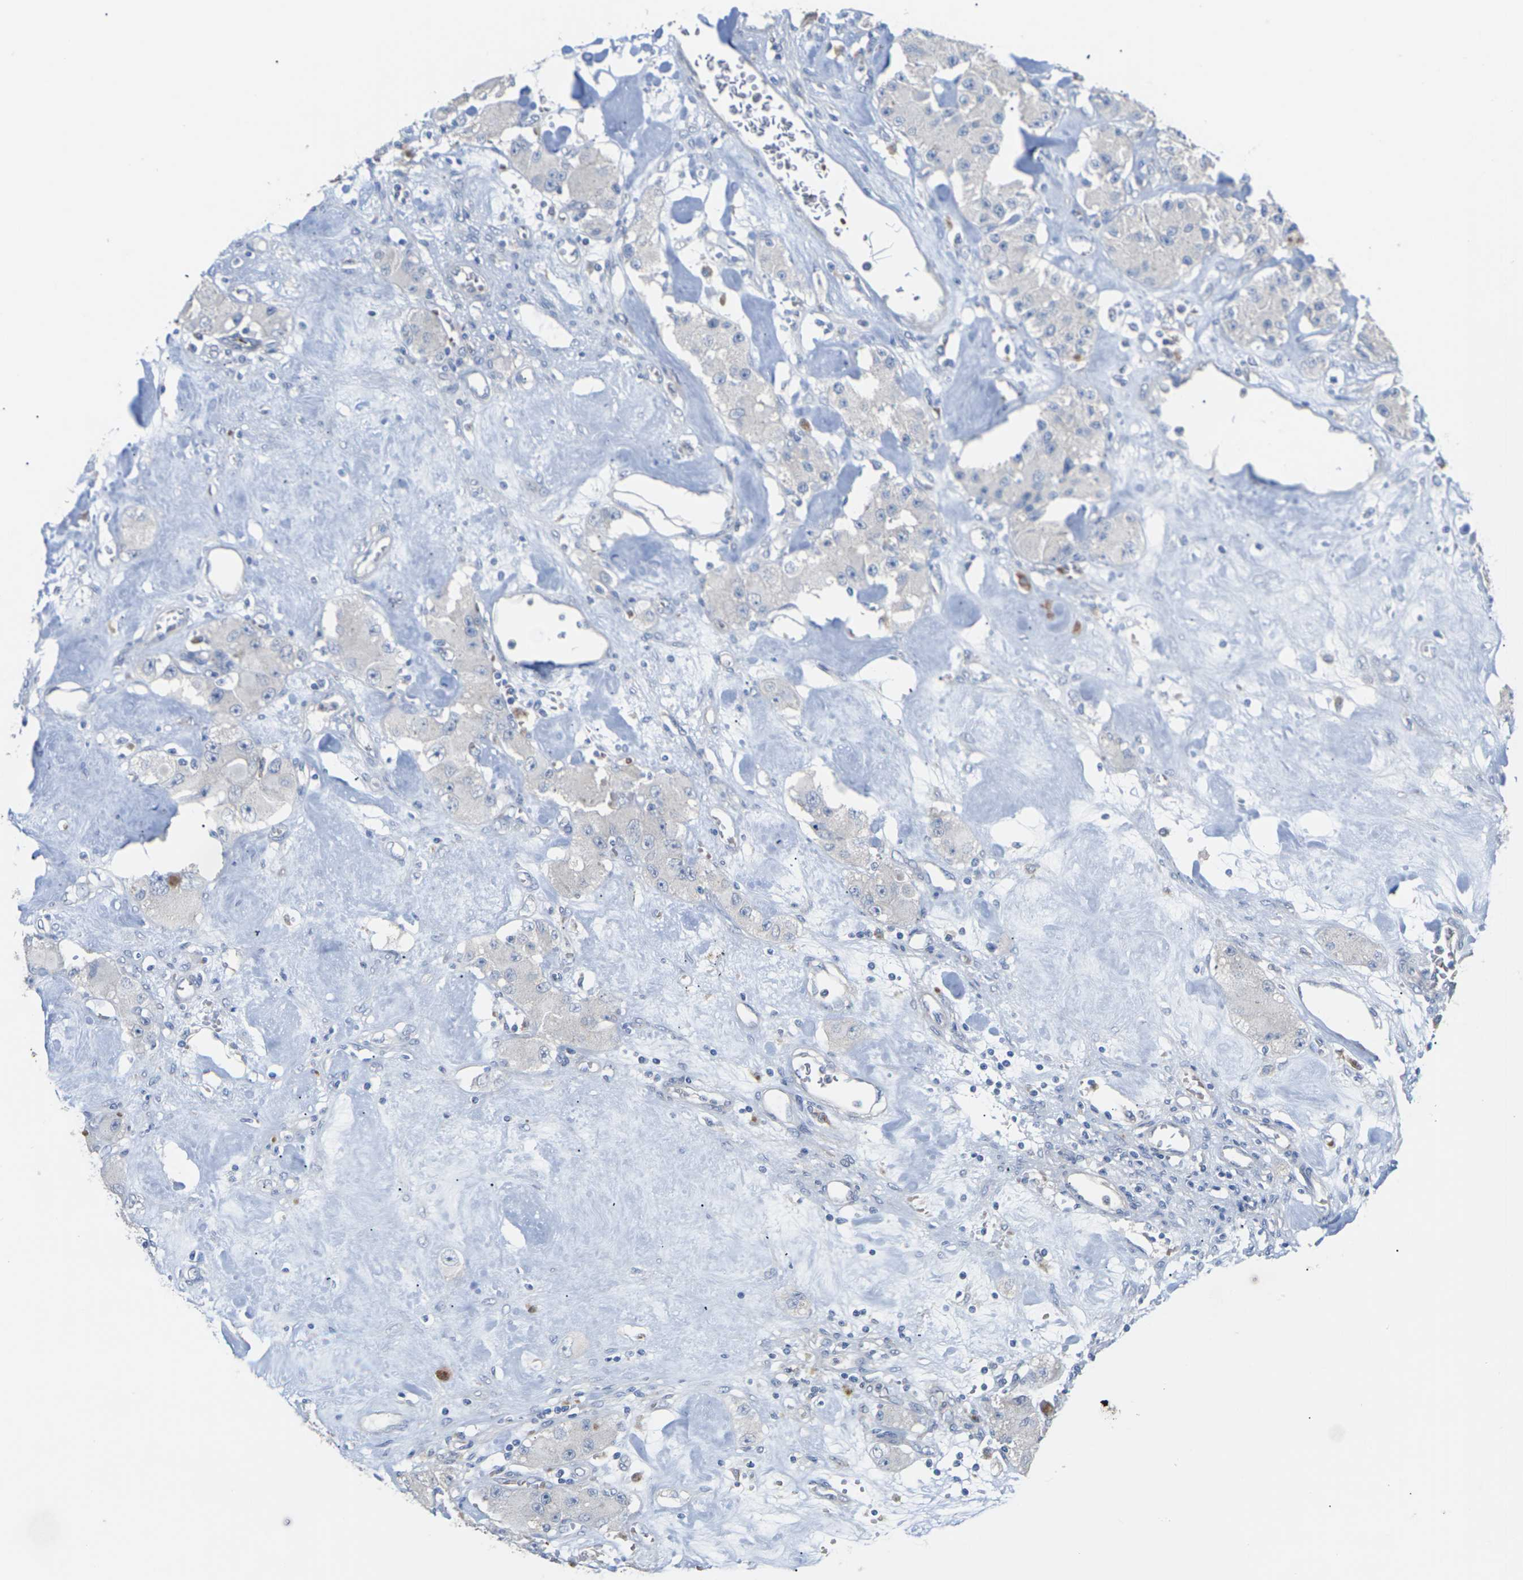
{"staining": {"intensity": "negative", "quantity": "none", "location": "none"}, "tissue": "carcinoid", "cell_type": "Tumor cells", "image_type": "cancer", "snomed": [{"axis": "morphology", "description": "Carcinoid, malignant, NOS"}, {"axis": "topography", "description": "Pancreas"}], "caption": "Human malignant carcinoid stained for a protein using immunohistochemistry reveals no staining in tumor cells.", "gene": "TMCO4", "patient": {"sex": "male", "age": 41}}